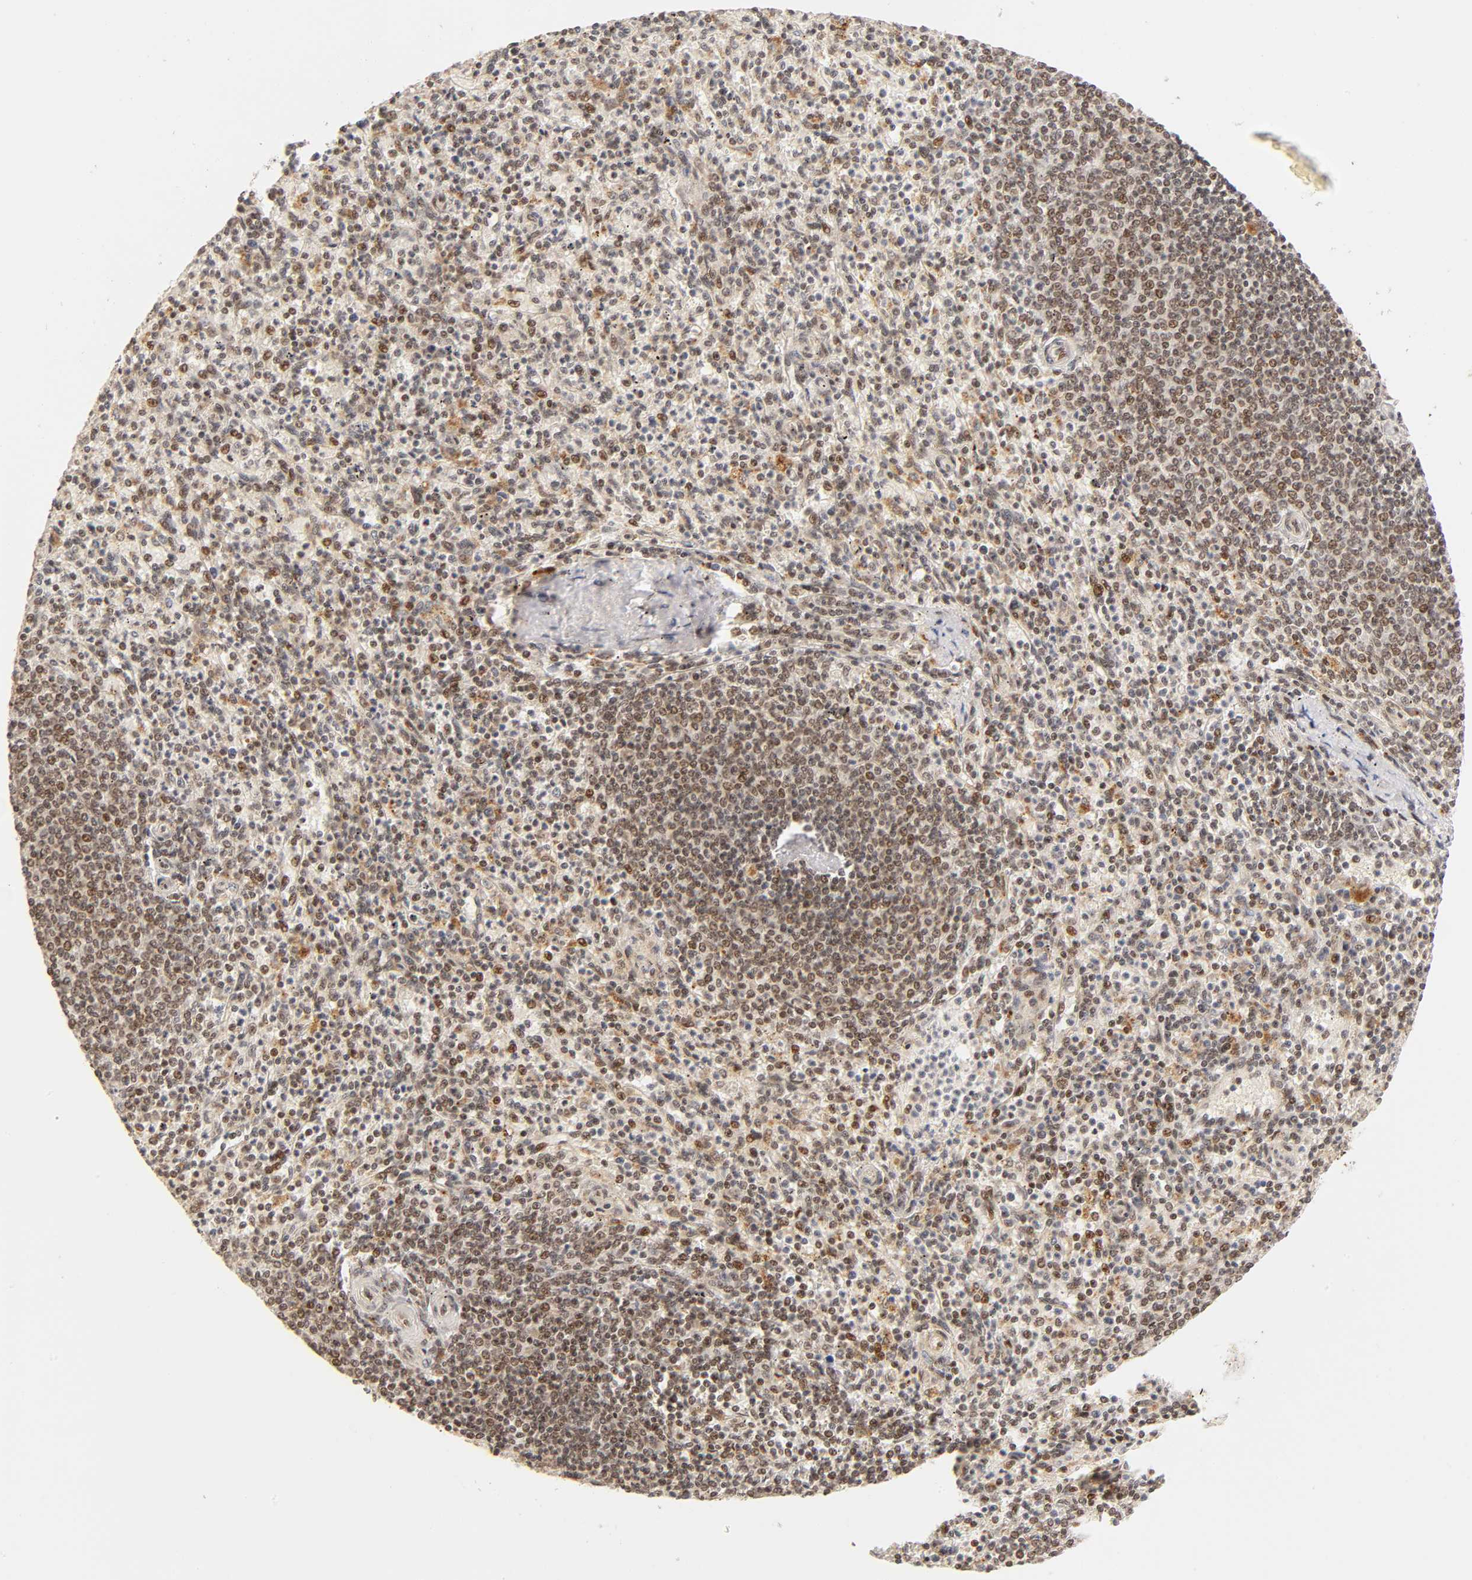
{"staining": {"intensity": "weak", "quantity": "25%-75%", "location": "cytoplasmic/membranous,nuclear"}, "tissue": "spleen", "cell_type": "Cells in red pulp", "image_type": "normal", "snomed": [{"axis": "morphology", "description": "Normal tissue, NOS"}, {"axis": "topography", "description": "Spleen"}], "caption": "Human spleen stained with a brown dye exhibits weak cytoplasmic/membranous,nuclear positive positivity in about 25%-75% of cells in red pulp.", "gene": "TAF10", "patient": {"sex": "male", "age": 72}}